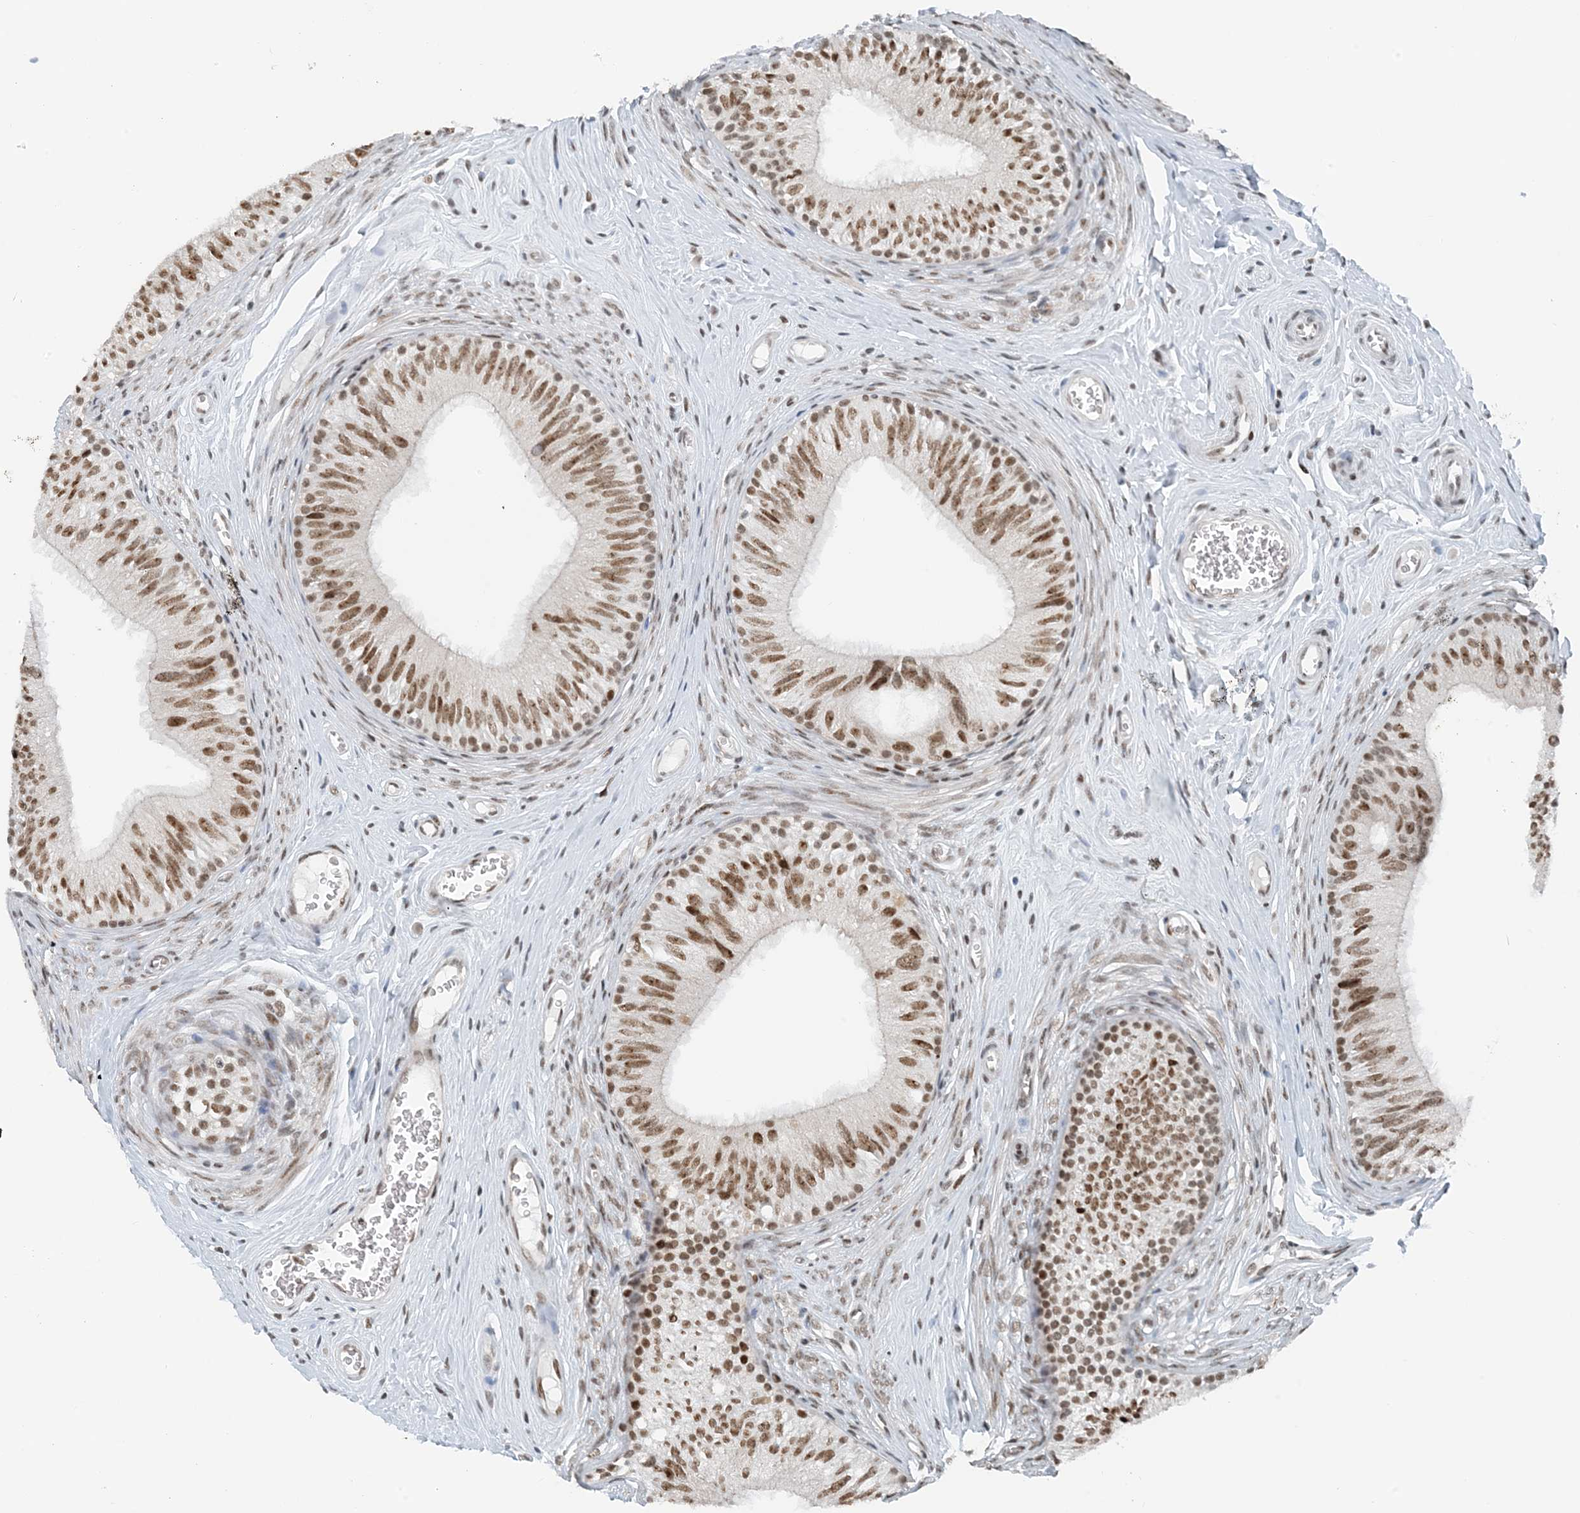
{"staining": {"intensity": "moderate", "quantity": ">75%", "location": "nuclear"}, "tissue": "epididymis", "cell_type": "Glandular cells", "image_type": "normal", "snomed": [{"axis": "morphology", "description": "Normal tissue, NOS"}, {"axis": "topography", "description": "Epididymis"}], "caption": "This is a micrograph of immunohistochemistry staining of normal epididymis, which shows moderate positivity in the nuclear of glandular cells.", "gene": "ZNF500", "patient": {"sex": "male", "age": 46}}